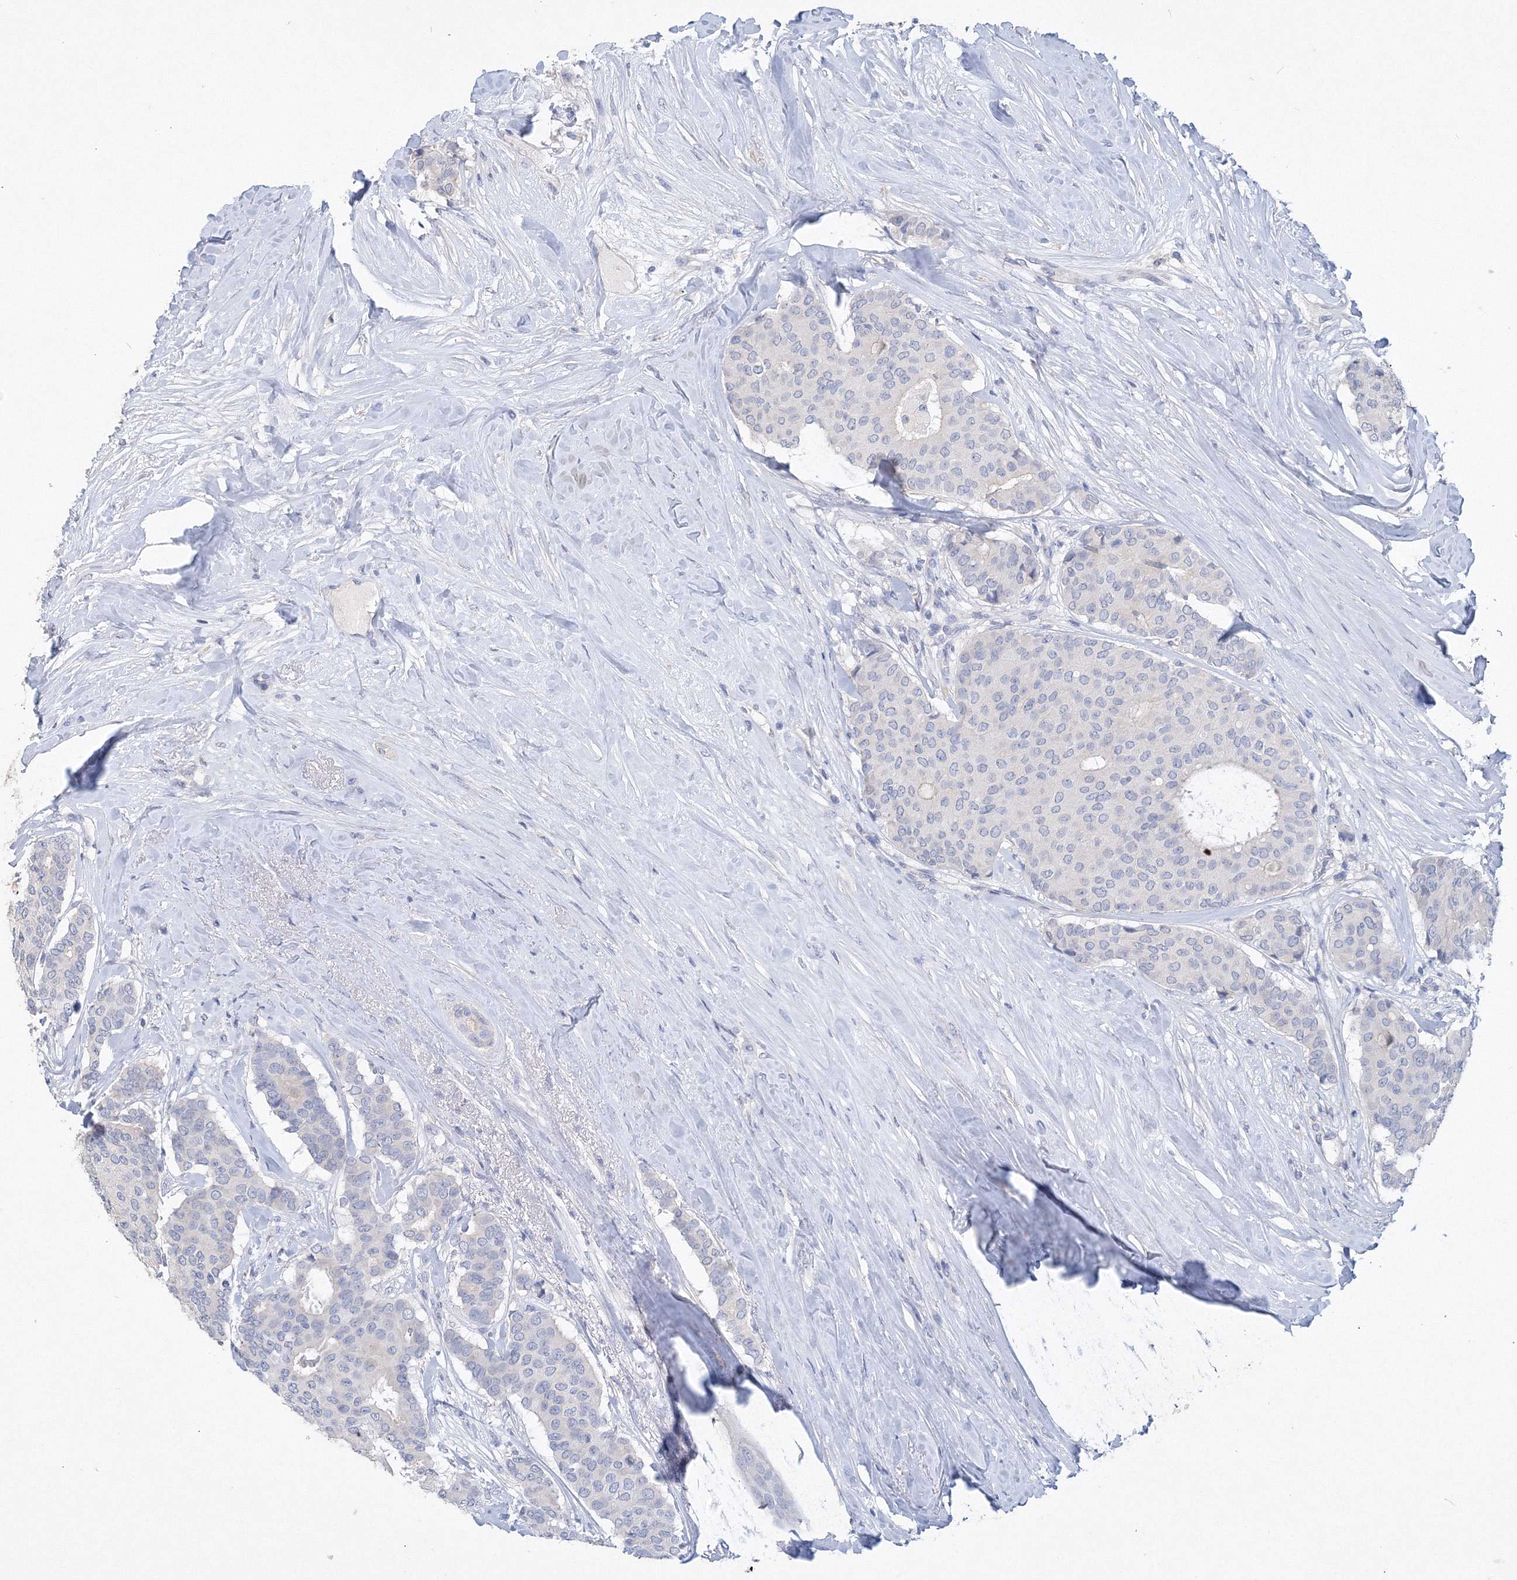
{"staining": {"intensity": "negative", "quantity": "none", "location": "none"}, "tissue": "breast cancer", "cell_type": "Tumor cells", "image_type": "cancer", "snomed": [{"axis": "morphology", "description": "Duct carcinoma"}, {"axis": "topography", "description": "Breast"}], "caption": "Protein analysis of infiltrating ductal carcinoma (breast) demonstrates no significant staining in tumor cells. The staining is performed using DAB (3,3'-diaminobenzidine) brown chromogen with nuclei counter-stained in using hematoxylin.", "gene": "OSBPL6", "patient": {"sex": "female", "age": 75}}